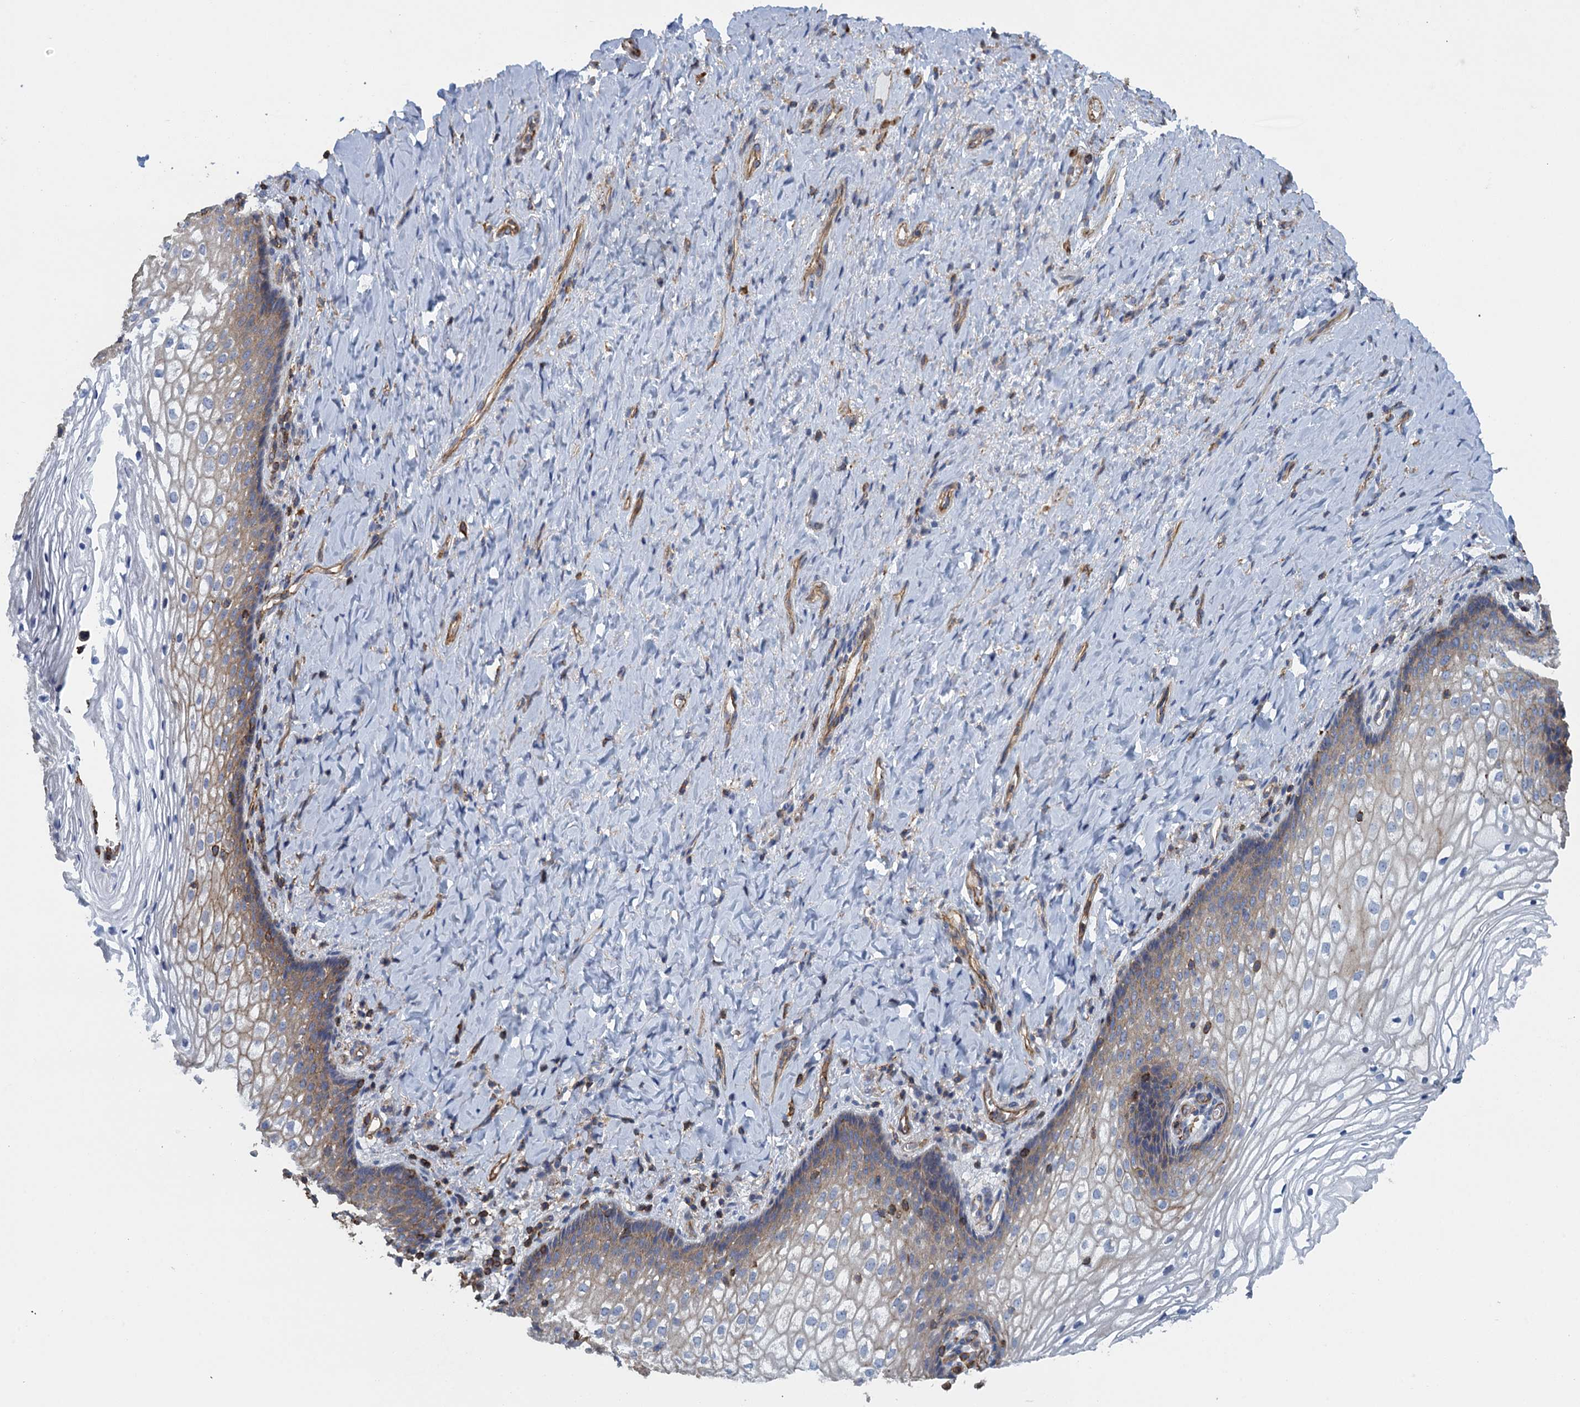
{"staining": {"intensity": "weak", "quantity": "25%-75%", "location": "cytoplasmic/membranous"}, "tissue": "vagina", "cell_type": "Squamous epithelial cells", "image_type": "normal", "snomed": [{"axis": "morphology", "description": "Normal tissue, NOS"}, {"axis": "topography", "description": "Vagina"}], "caption": "Immunohistochemistry (IHC) of unremarkable vagina reveals low levels of weak cytoplasmic/membranous staining in approximately 25%-75% of squamous epithelial cells. (Brightfield microscopy of DAB IHC at high magnification).", "gene": "PROSER2", "patient": {"sex": "female", "age": 60}}